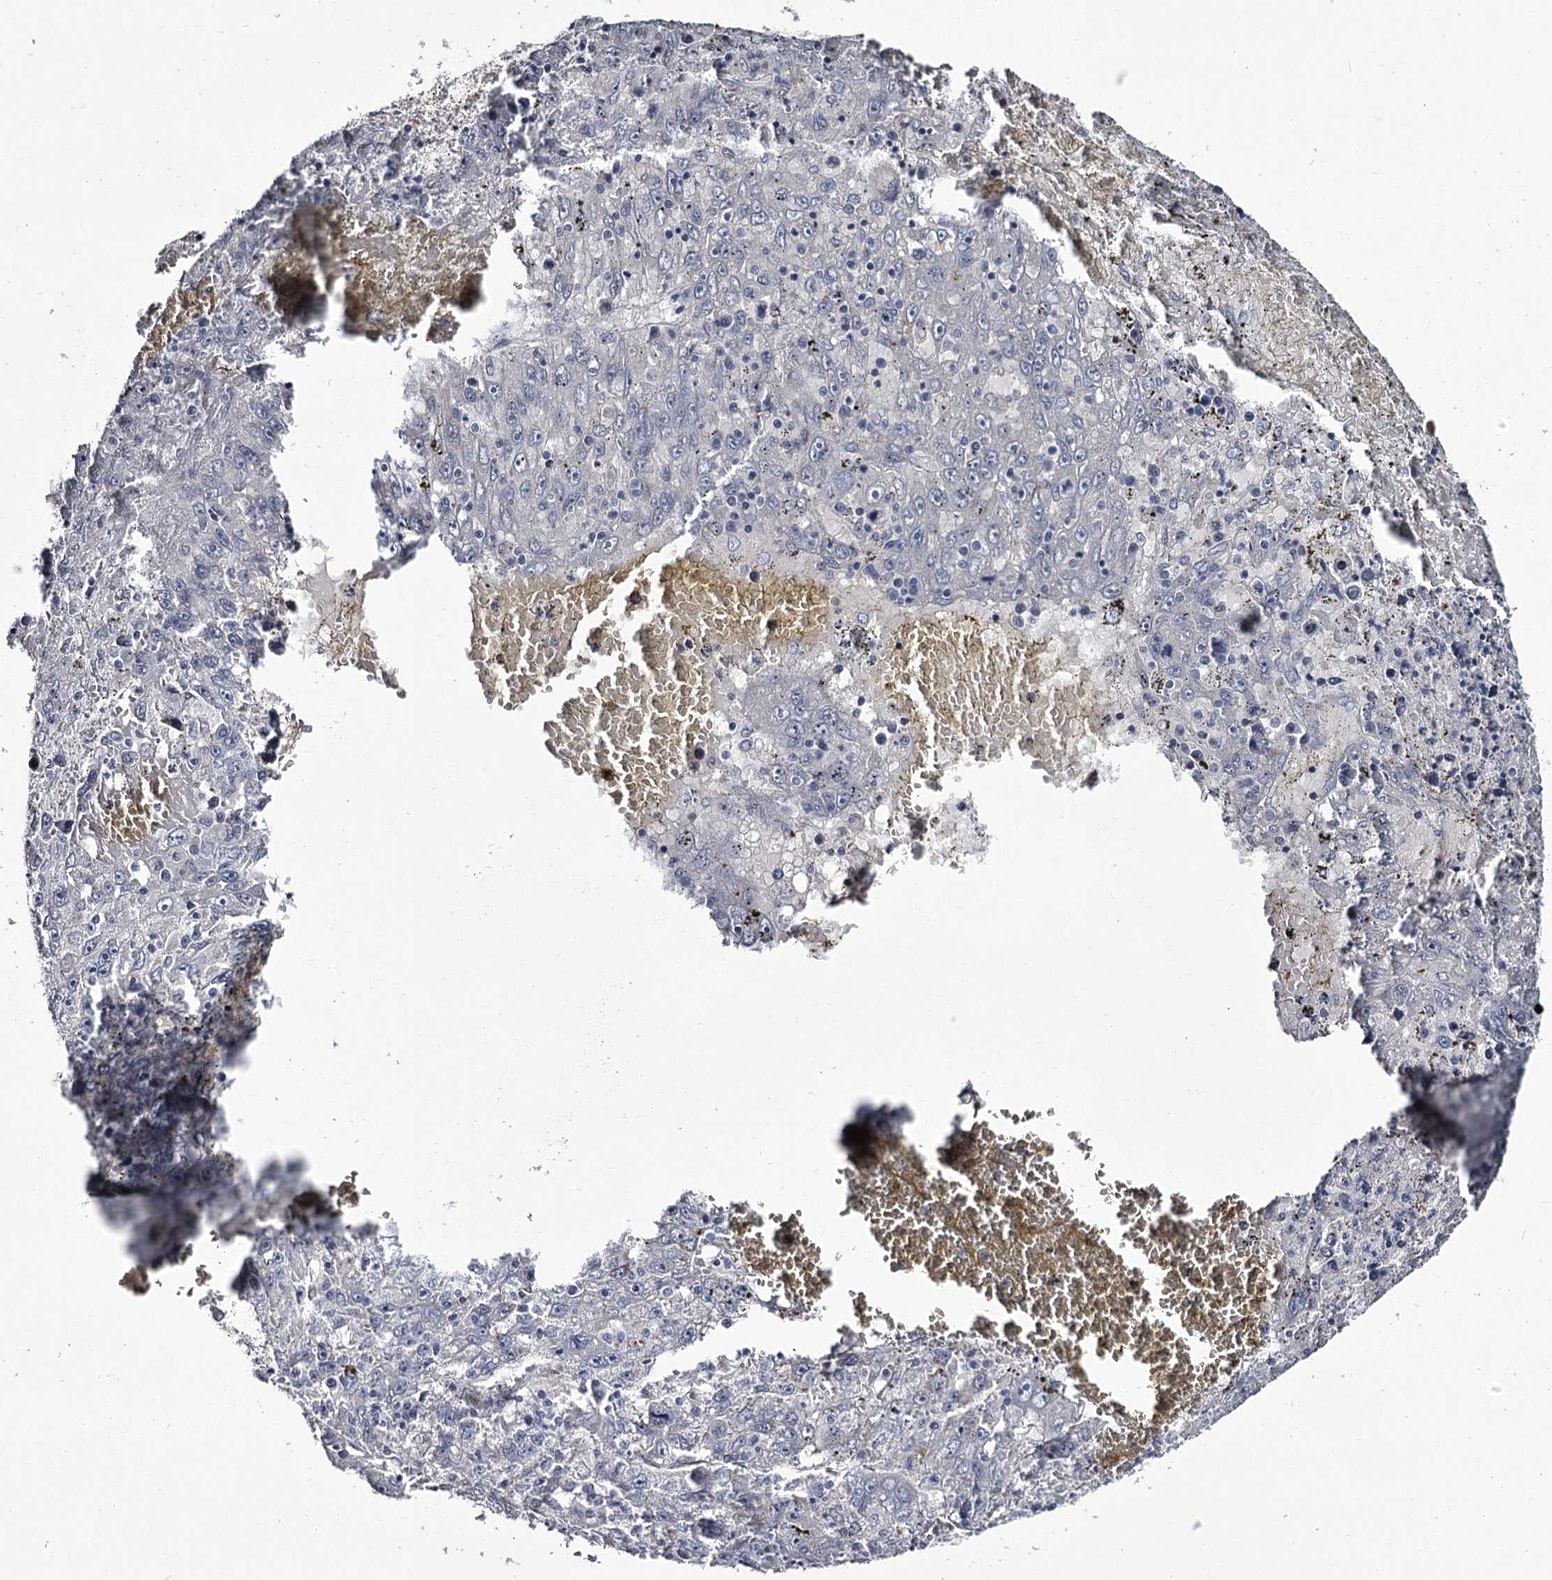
{"staining": {"intensity": "negative", "quantity": "none", "location": "none"}, "tissue": "liver cancer", "cell_type": "Tumor cells", "image_type": "cancer", "snomed": [{"axis": "morphology", "description": "Carcinoma, Hepatocellular, NOS"}, {"axis": "topography", "description": "Liver"}], "caption": "This is an immunohistochemistry (IHC) image of liver hepatocellular carcinoma. There is no expression in tumor cells.", "gene": "DAO", "patient": {"sex": "male", "age": 49}}